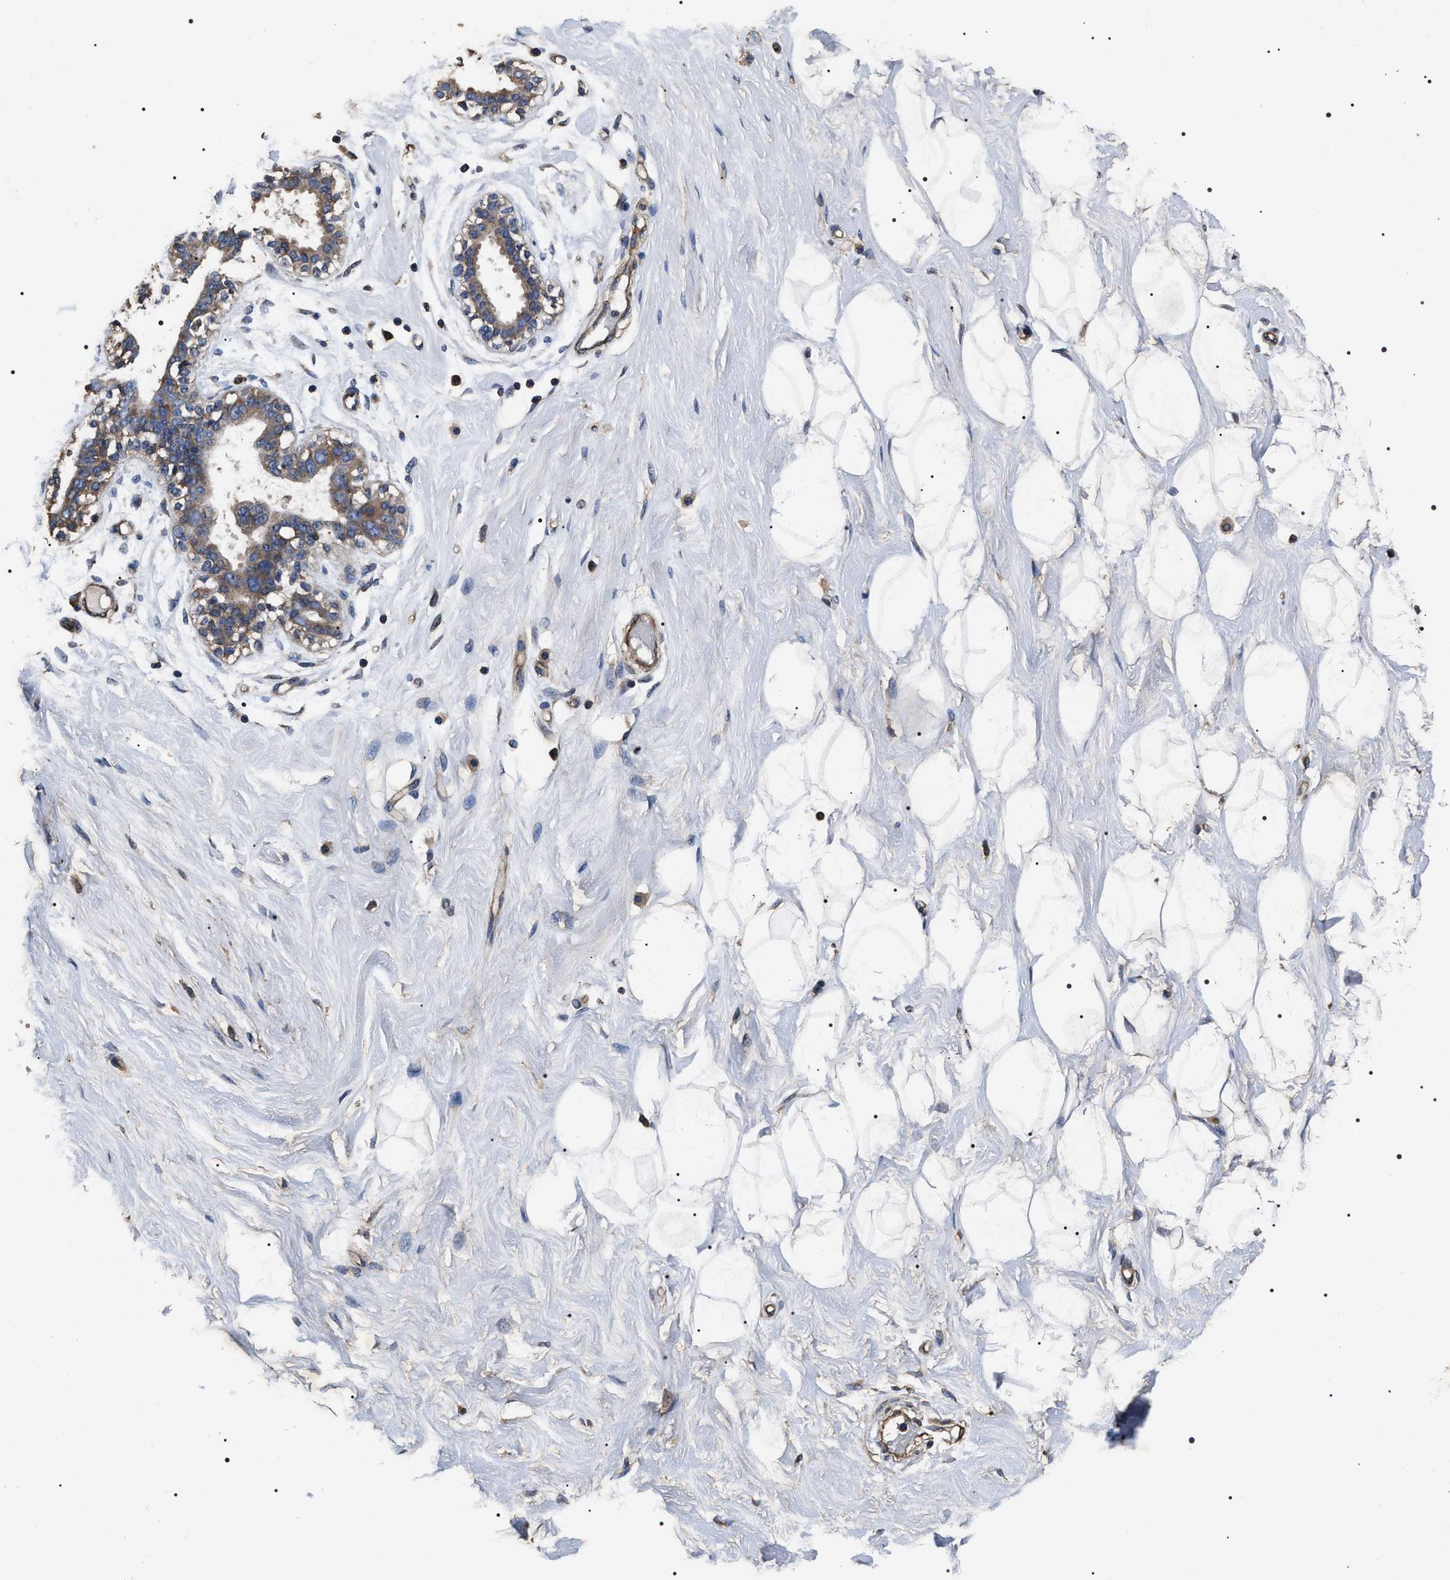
{"staining": {"intensity": "weak", "quantity": "<25%", "location": "cytoplasmic/membranous"}, "tissue": "breast", "cell_type": "Adipocytes", "image_type": "normal", "snomed": [{"axis": "morphology", "description": "Normal tissue, NOS"}, {"axis": "topography", "description": "Breast"}], "caption": "Immunohistochemistry image of normal breast stained for a protein (brown), which reveals no staining in adipocytes. Nuclei are stained in blue.", "gene": "HSCB", "patient": {"sex": "female", "age": 23}}